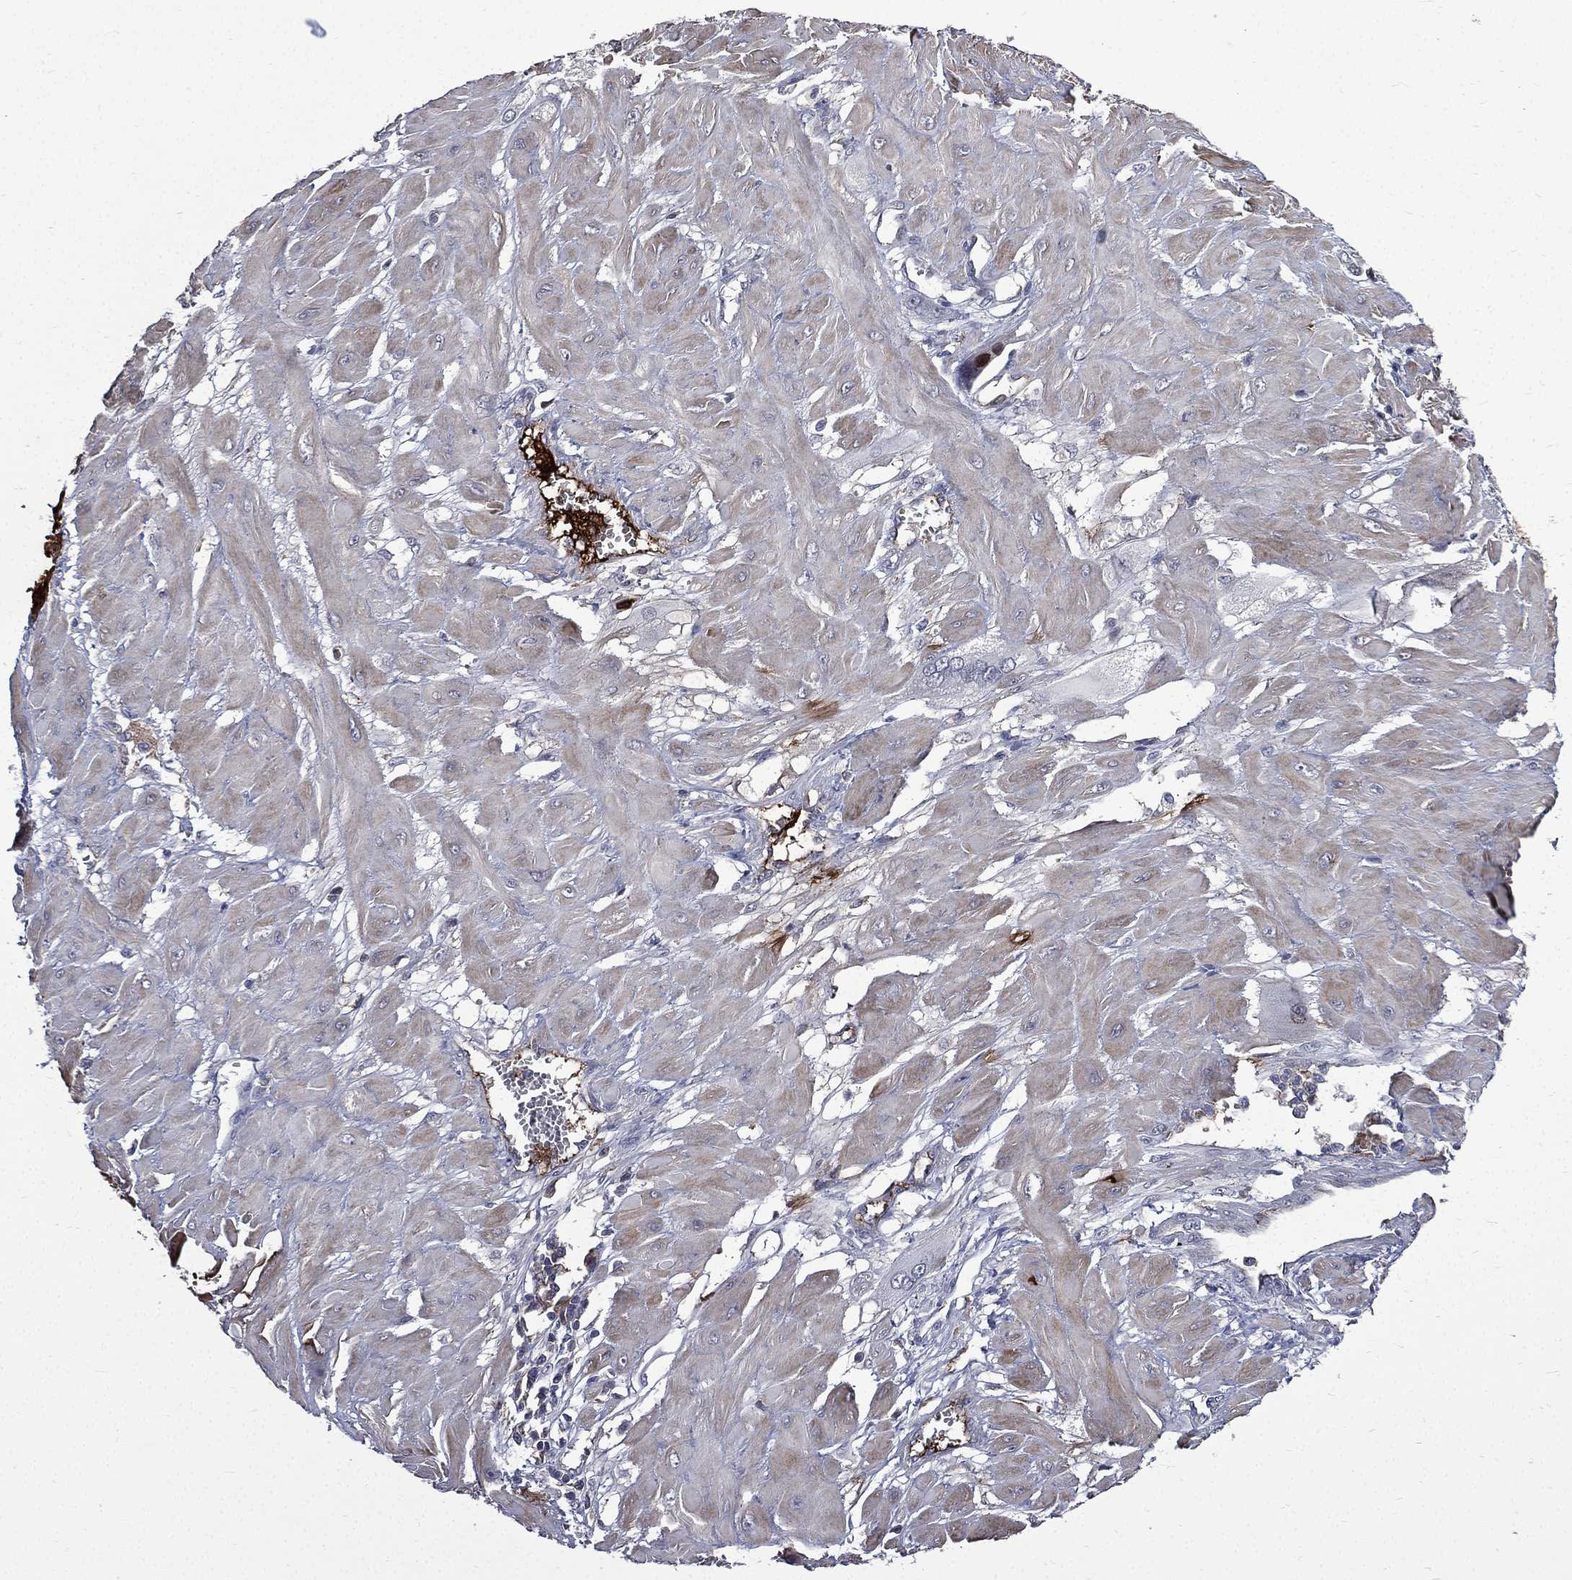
{"staining": {"intensity": "negative", "quantity": "none", "location": "none"}, "tissue": "cervical cancer", "cell_type": "Tumor cells", "image_type": "cancer", "snomed": [{"axis": "morphology", "description": "Squamous cell carcinoma, NOS"}, {"axis": "topography", "description": "Cervix"}], "caption": "The histopathology image displays no staining of tumor cells in squamous cell carcinoma (cervical).", "gene": "FGG", "patient": {"sex": "female", "age": 34}}